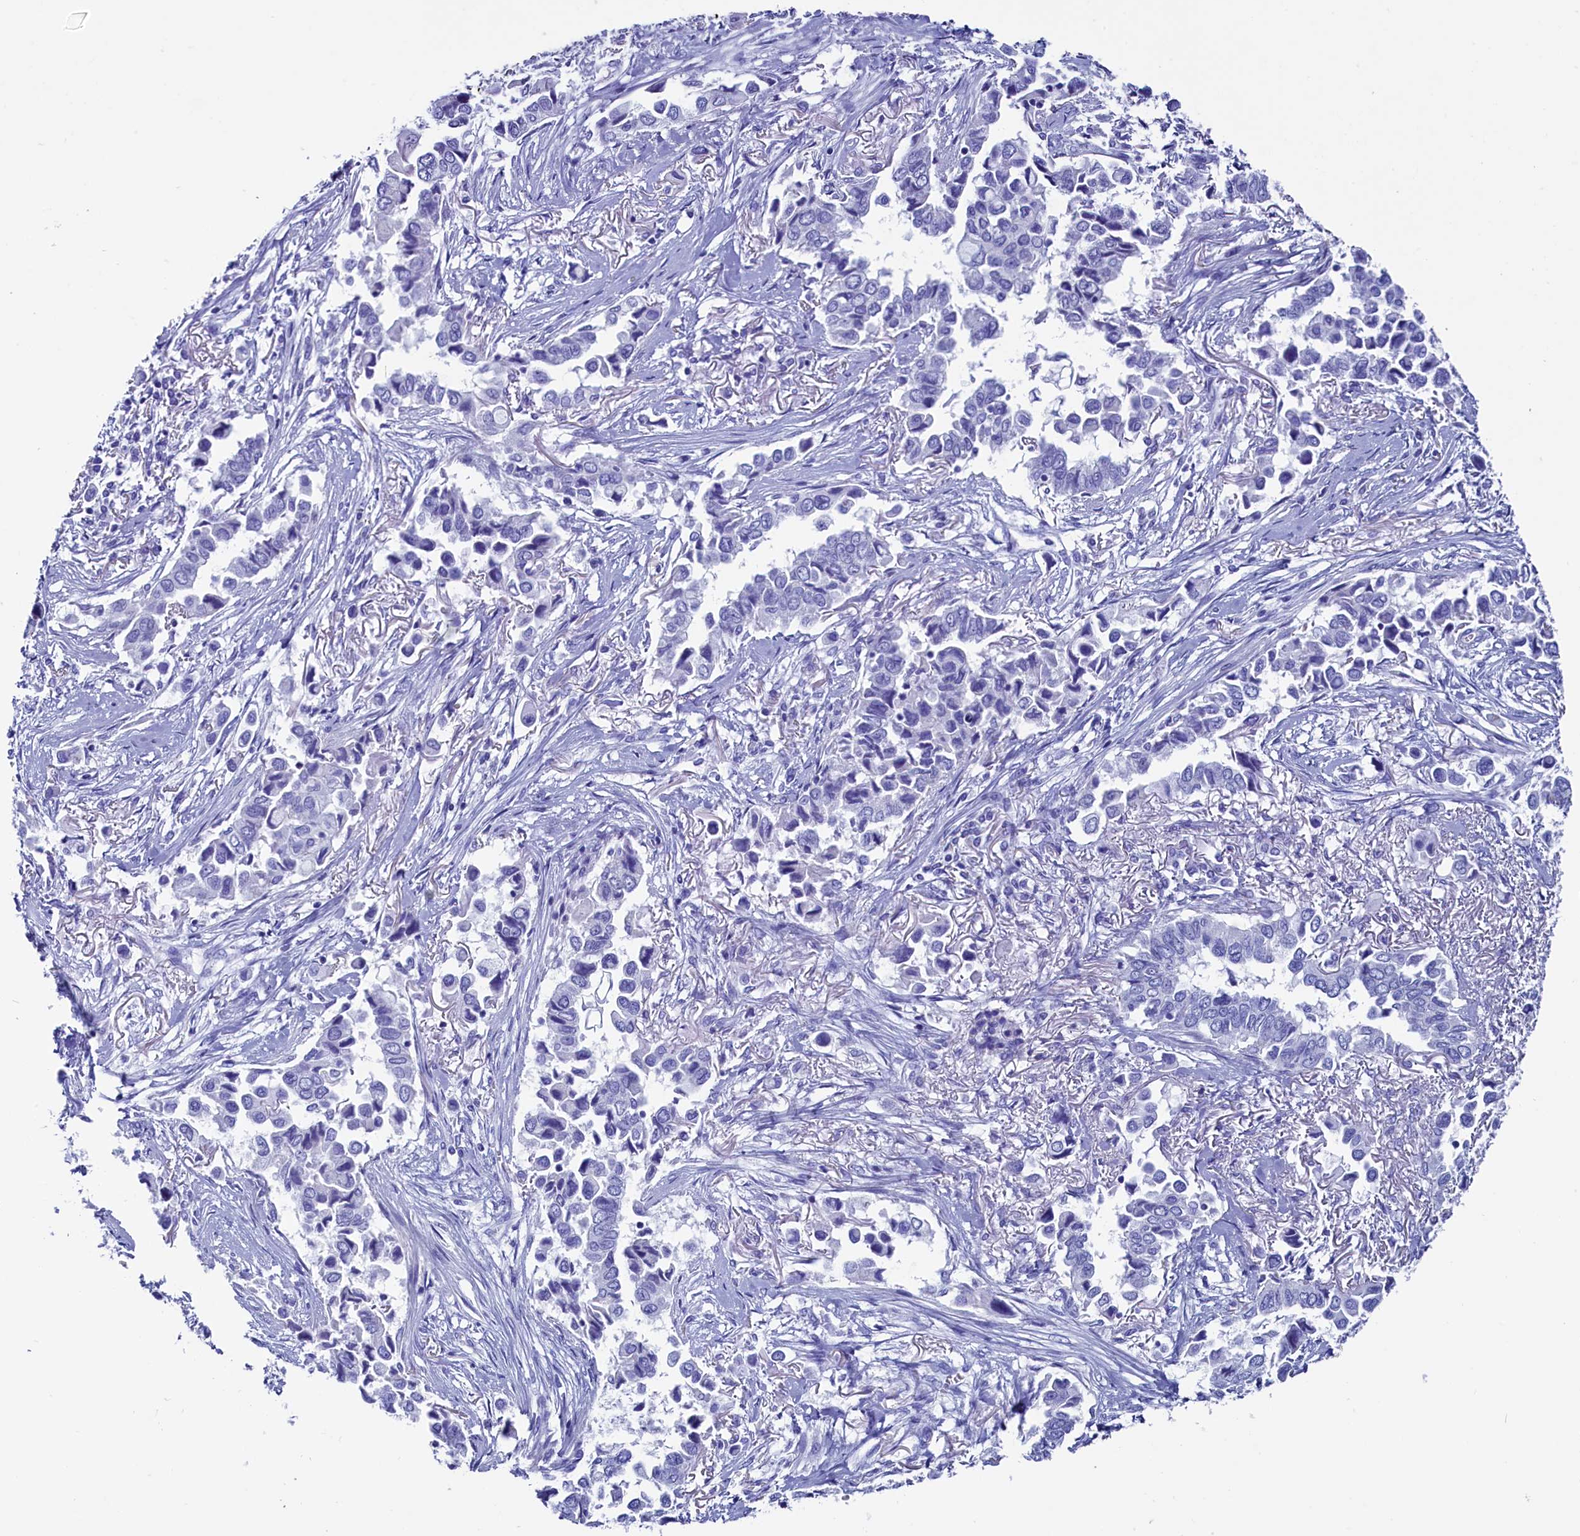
{"staining": {"intensity": "negative", "quantity": "none", "location": "none"}, "tissue": "lung cancer", "cell_type": "Tumor cells", "image_type": "cancer", "snomed": [{"axis": "morphology", "description": "Adenocarcinoma, NOS"}, {"axis": "topography", "description": "Lung"}], "caption": "Immunohistochemical staining of adenocarcinoma (lung) exhibits no significant staining in tumor cells. (DAB (3,3'-diaminobenzidine) IHC with hematoxylin counter stain).", "gene": "ANKRD29", "patient": {"sex": "female", "age": 76}}